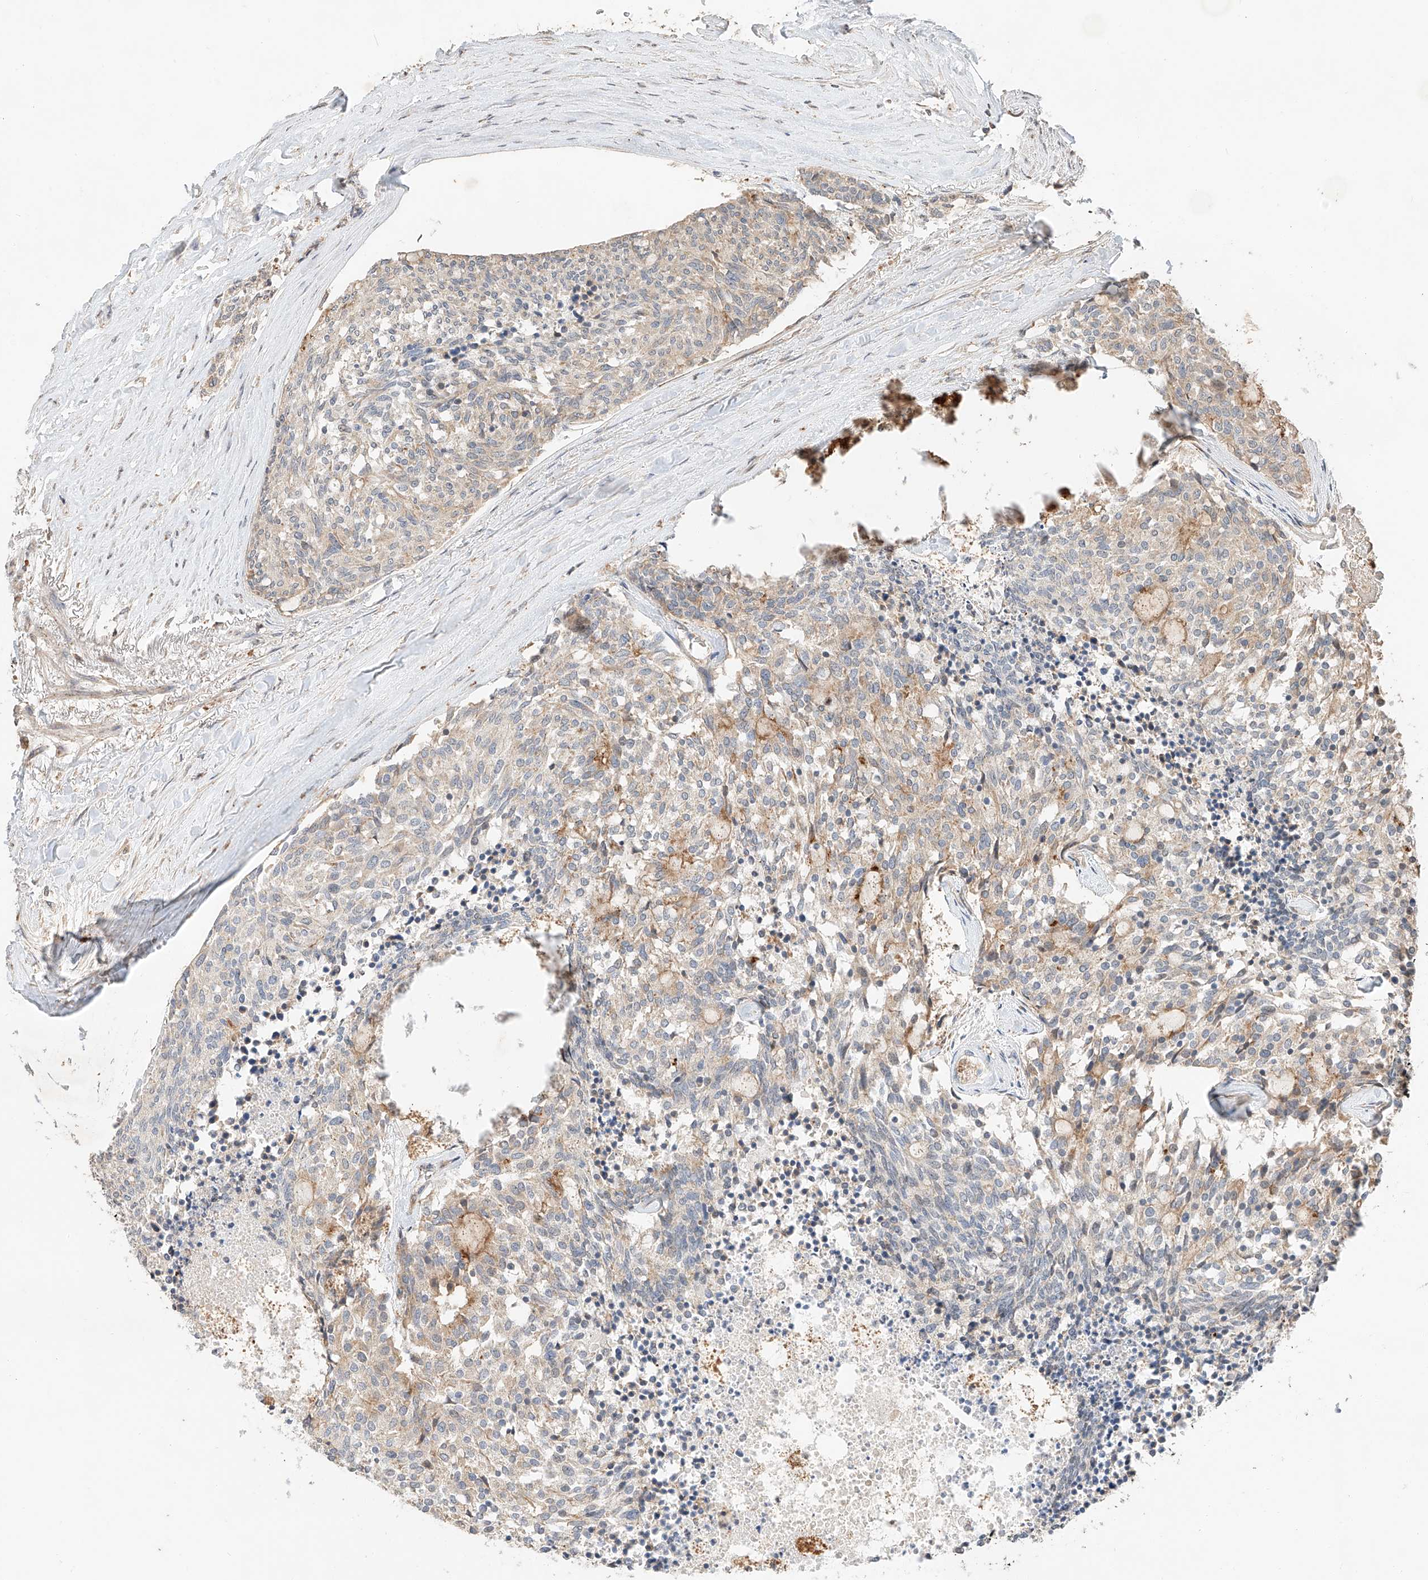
{"staining": {"intensity": "moderate", "quantity": "<25%", "location": "cytoplasmic/membranous"}, "tissue": "carcinoid", "cell_type": "Tumor cells", "image_type": "cancer", "snomed": [{"axis": "morphology", "description": "Carcinoid, malignant, NOS"}, {"axis": "topography", "description": "Pancreas"}], "caption": "Malignant carcinoid stained with immunohistochemistry demonstrates moderate cytoplasmic/membranous expression in approximately <25% of tumor cells.", "gene": "SUSD6", "patient": {"sex": "female", "age": 54}}